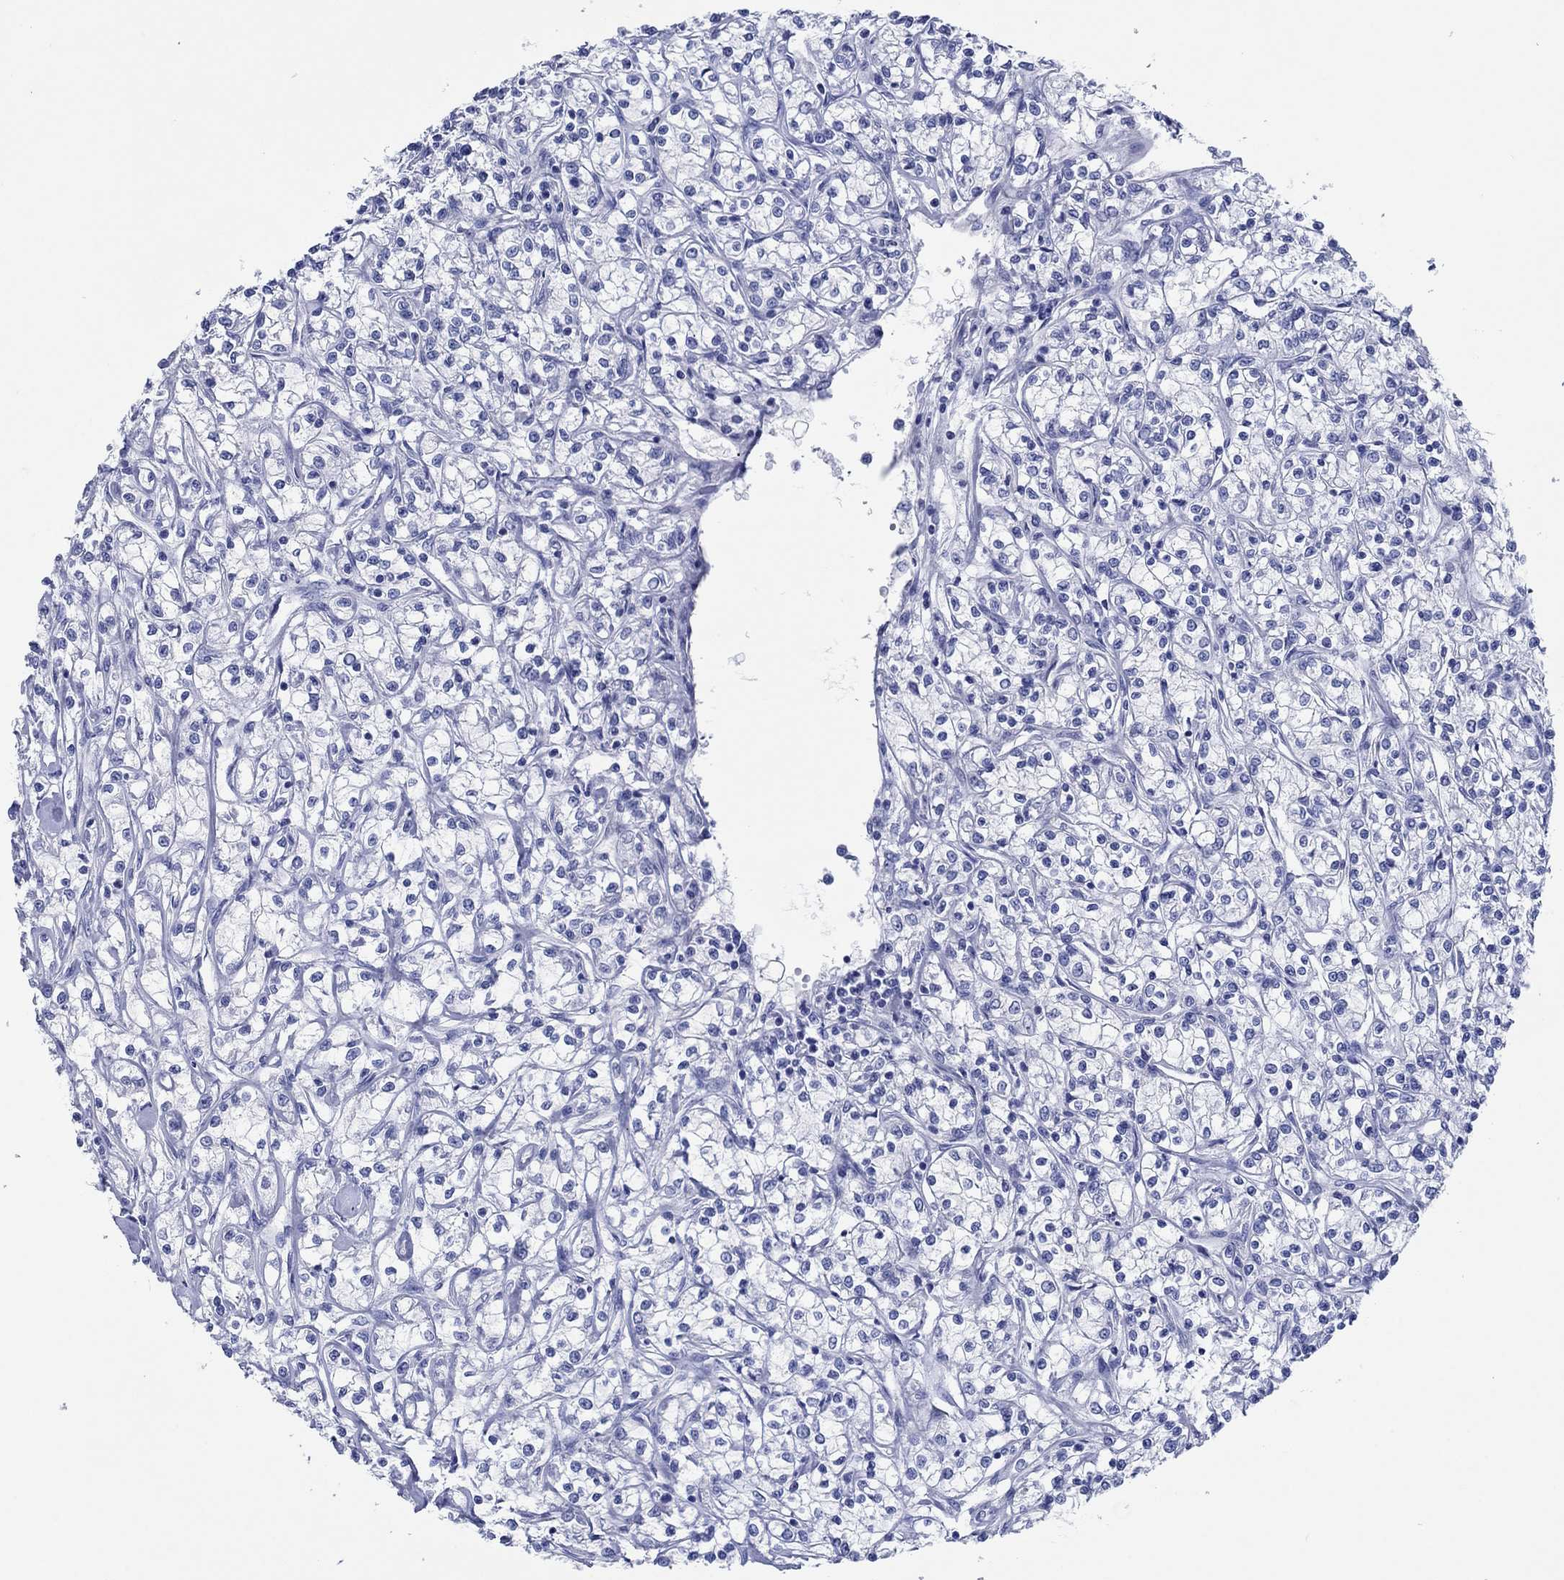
{"staining": {"intensity": "negative", "quantity": "none", "location": "none"}, "tissue": "renal cancer", "cell_type": "Tumor cells", "image_type": "cancer", "snomed": [{"axis": "morphology", "description": "Adenocarcinoma, NOS"}, {"axis": "topography", "description": "Kidney"}], "caption": "There is no significant staining in tumor cells of renal adenocarcinoma.", "gene": "HCRT", "patient": {"sex": "female", "age": 59}}